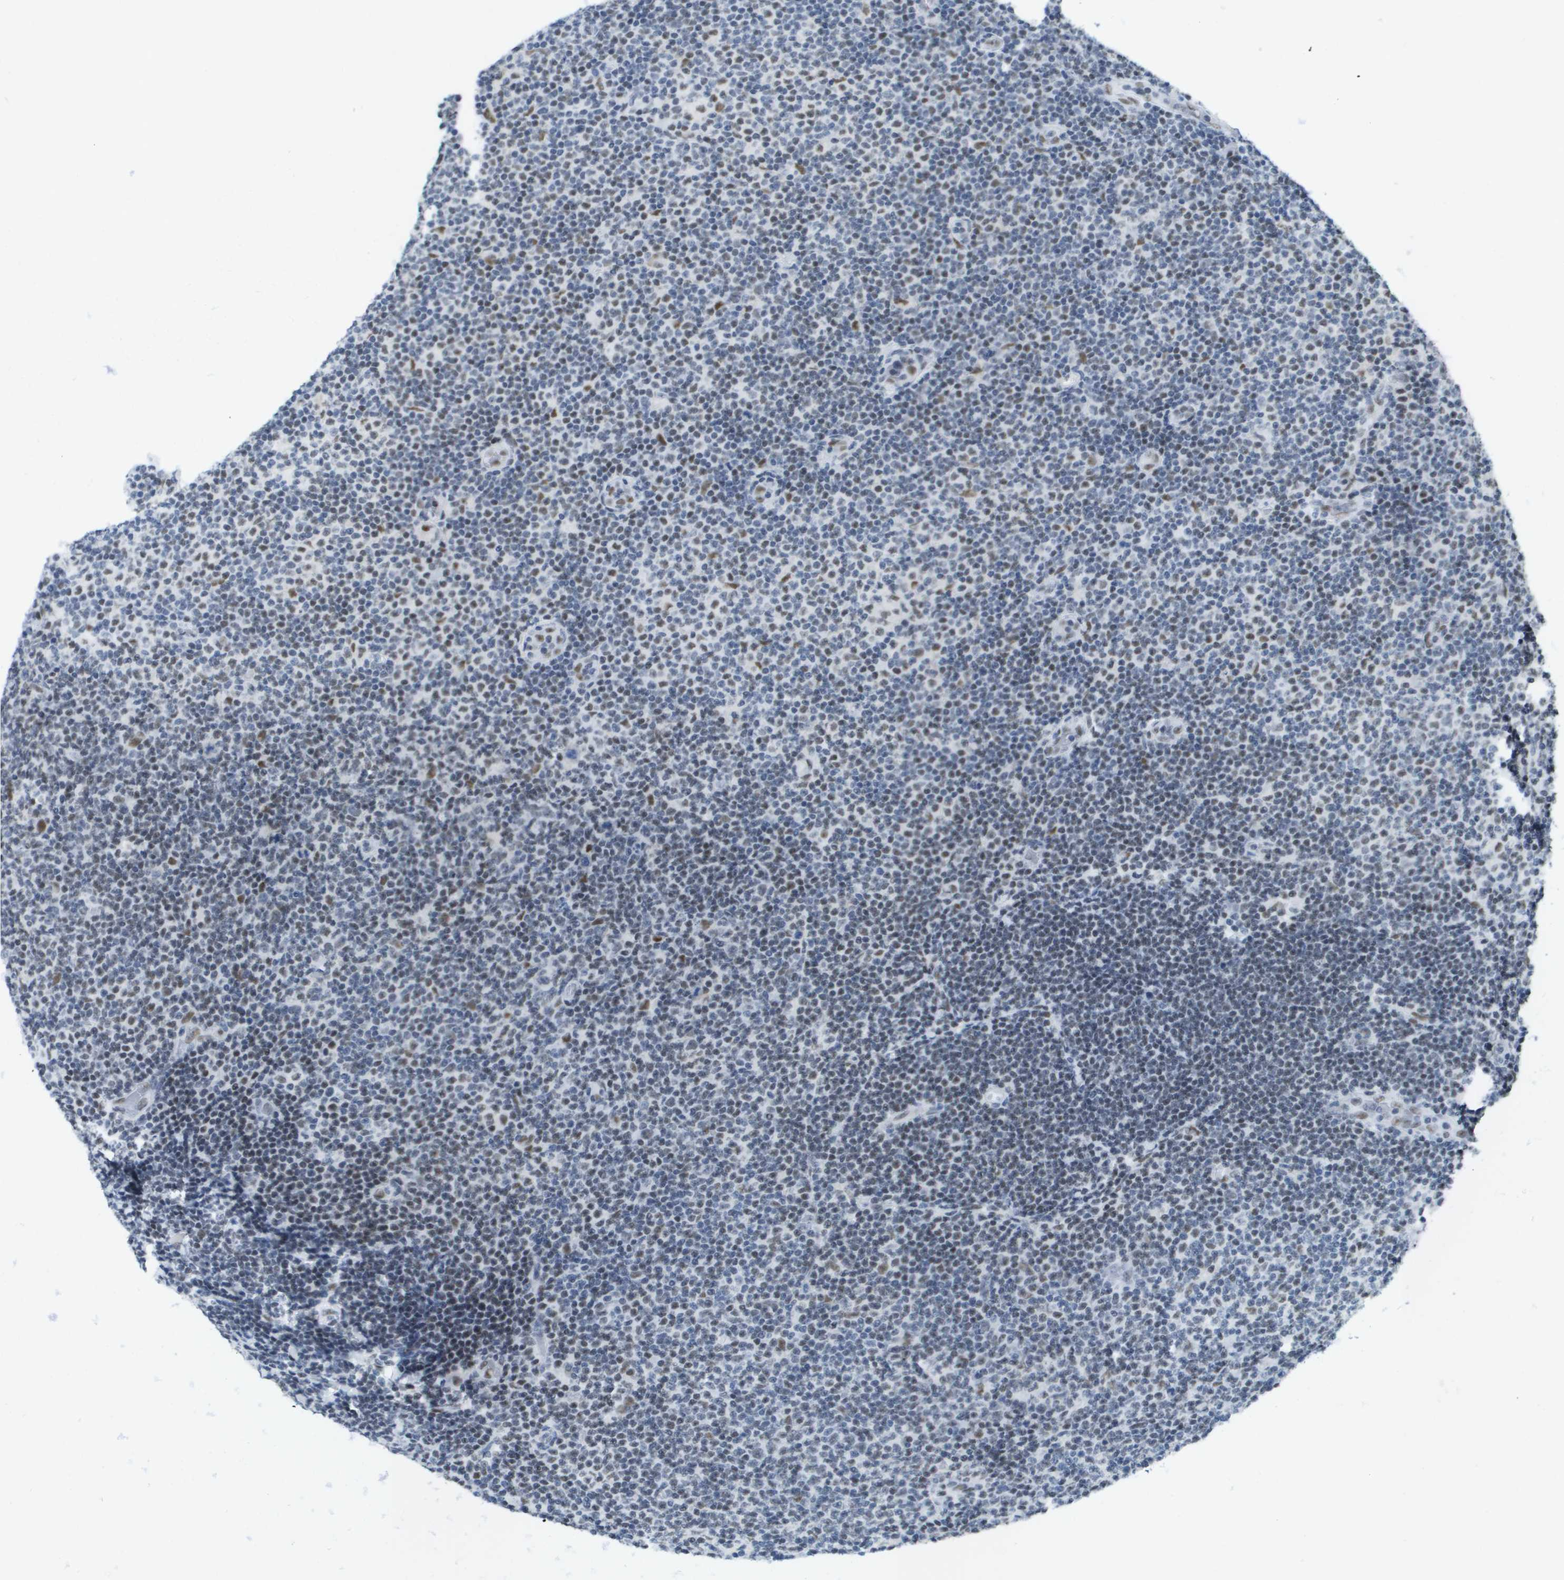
{"staining": {"intensity": "weak", "quantity": "<25%", "location": "nuclear"}, "tissue": "lymphoma", "cell_type": "Tumor cells", "image_type": "cancer", "snomed": [{"axis": "morphology", "description": "Malignant lymphoma, non-Hodgkin's type, Low grade"}, {"axis": "topography", "description": "Lymph node"}], "caption": "High magnification brightfield microscopy of lymphoma stained with DAB (3,3'-diaminobenzidine) (brown) and counterstained with hematoxylin (blue): tumor cells show no significant positivity. (DAB (3,3'-diaminobenzidine) immunohistochemistry with hematoxylin counter stain).", "gene": "TP53RK", "patient": {"sex": "male", "age": 83}}